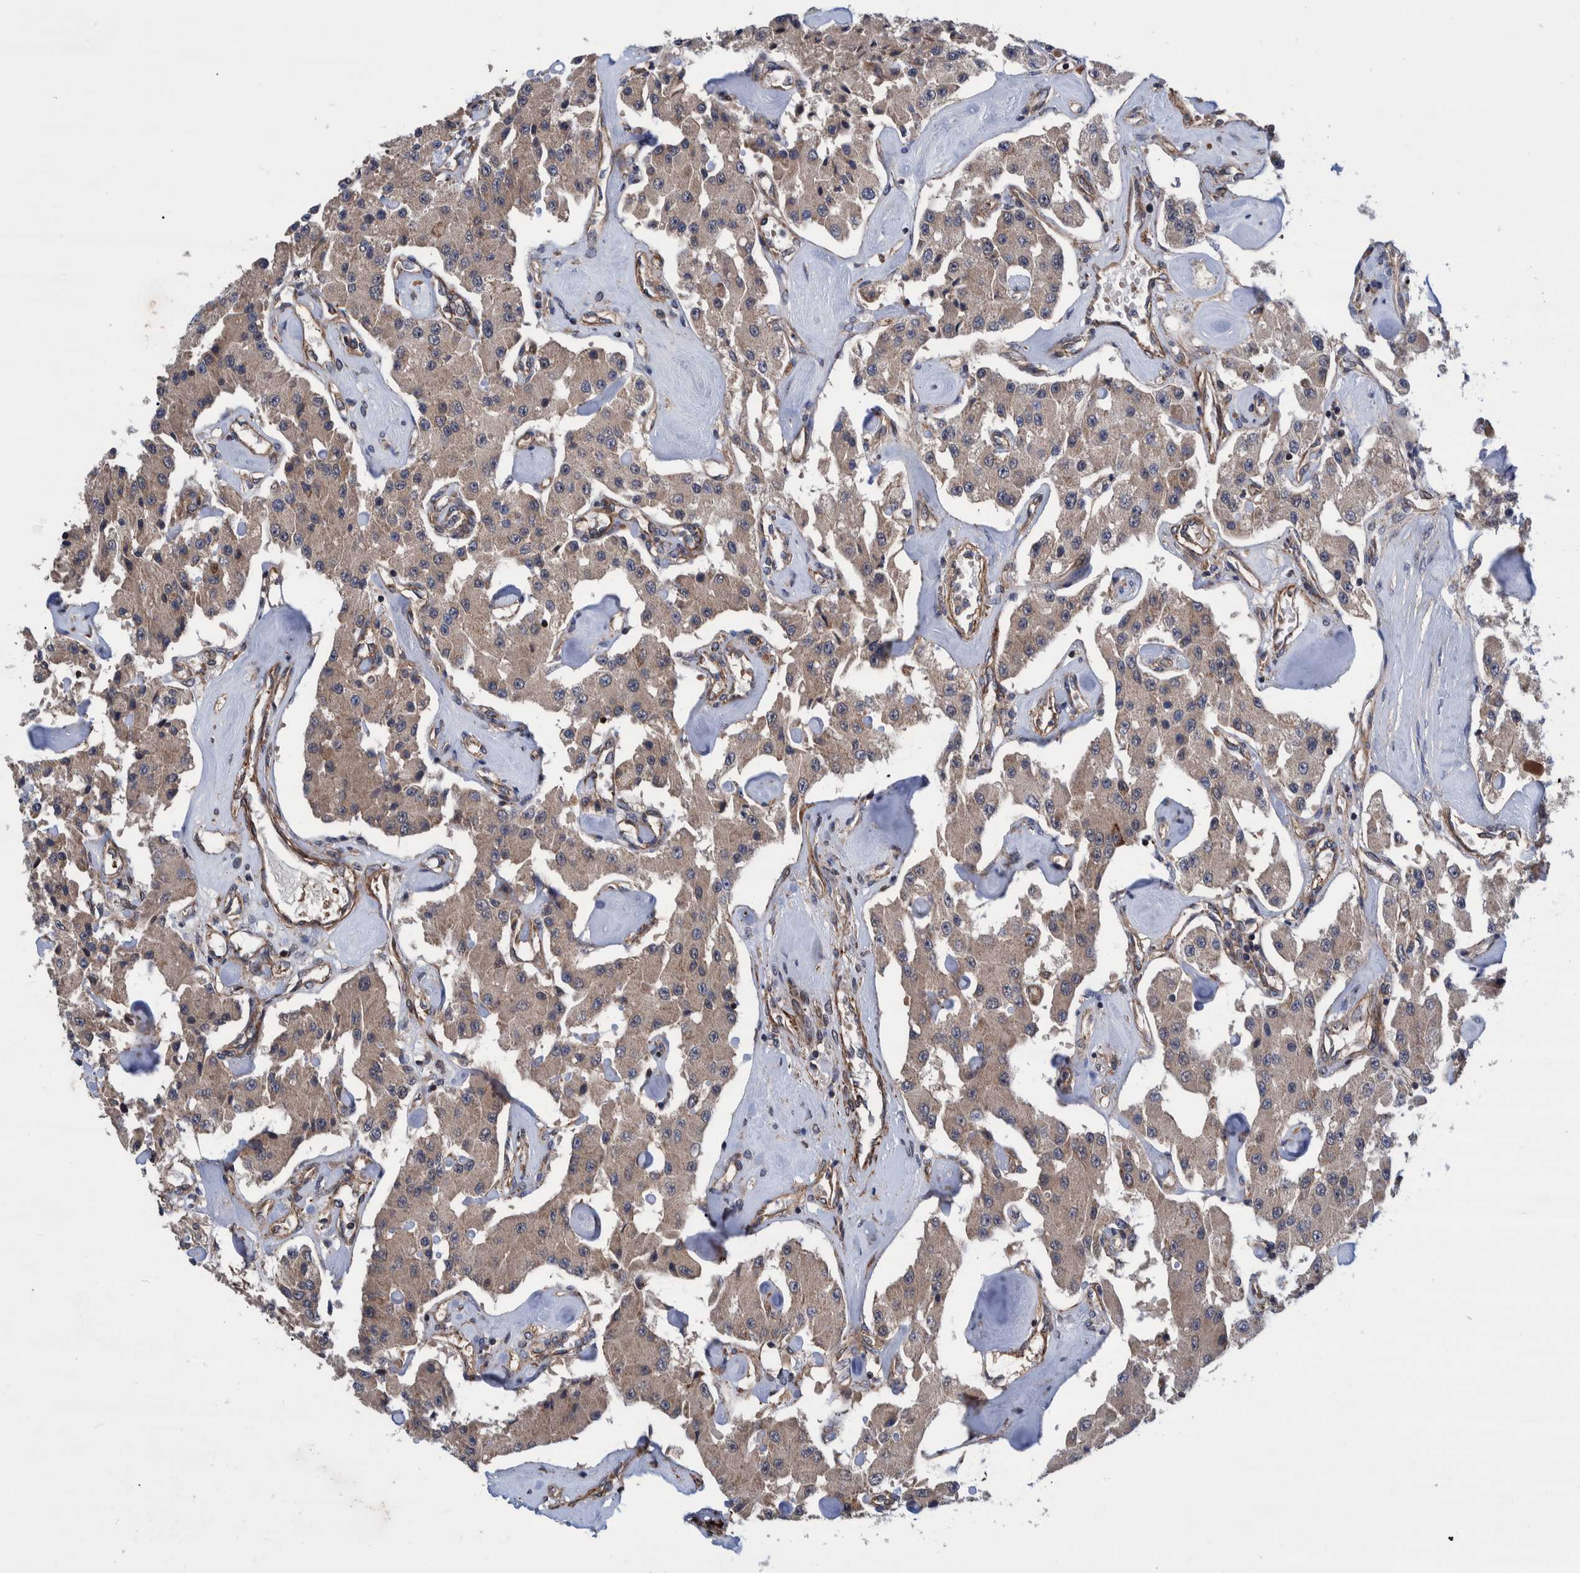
{"staining": {"intensity": "weak", "quantity": ">75%", "location": "cytoplasmic/membranous"}, "tissue": "carcinoid", "cell_type": "Tumor cells", "image_type": "cancer", "snomed": [{"axis": "morphology", "description": "Carcinoid, malignant, NOS"}, {"axis": "topography", "description": "Pancreas"}], "caption": "Brown immunohistochemical staining in human carcinoid (malignant) exhibits weak cytoplasmic/membranous expression in approximately >75% of tumor cells. (DAB (3,3'-diaminobenzidine) IHC with brightfield microscopy, high magnification).", "gene": "GRPEL2", "patient": {"sex": "male", "age": 41}}